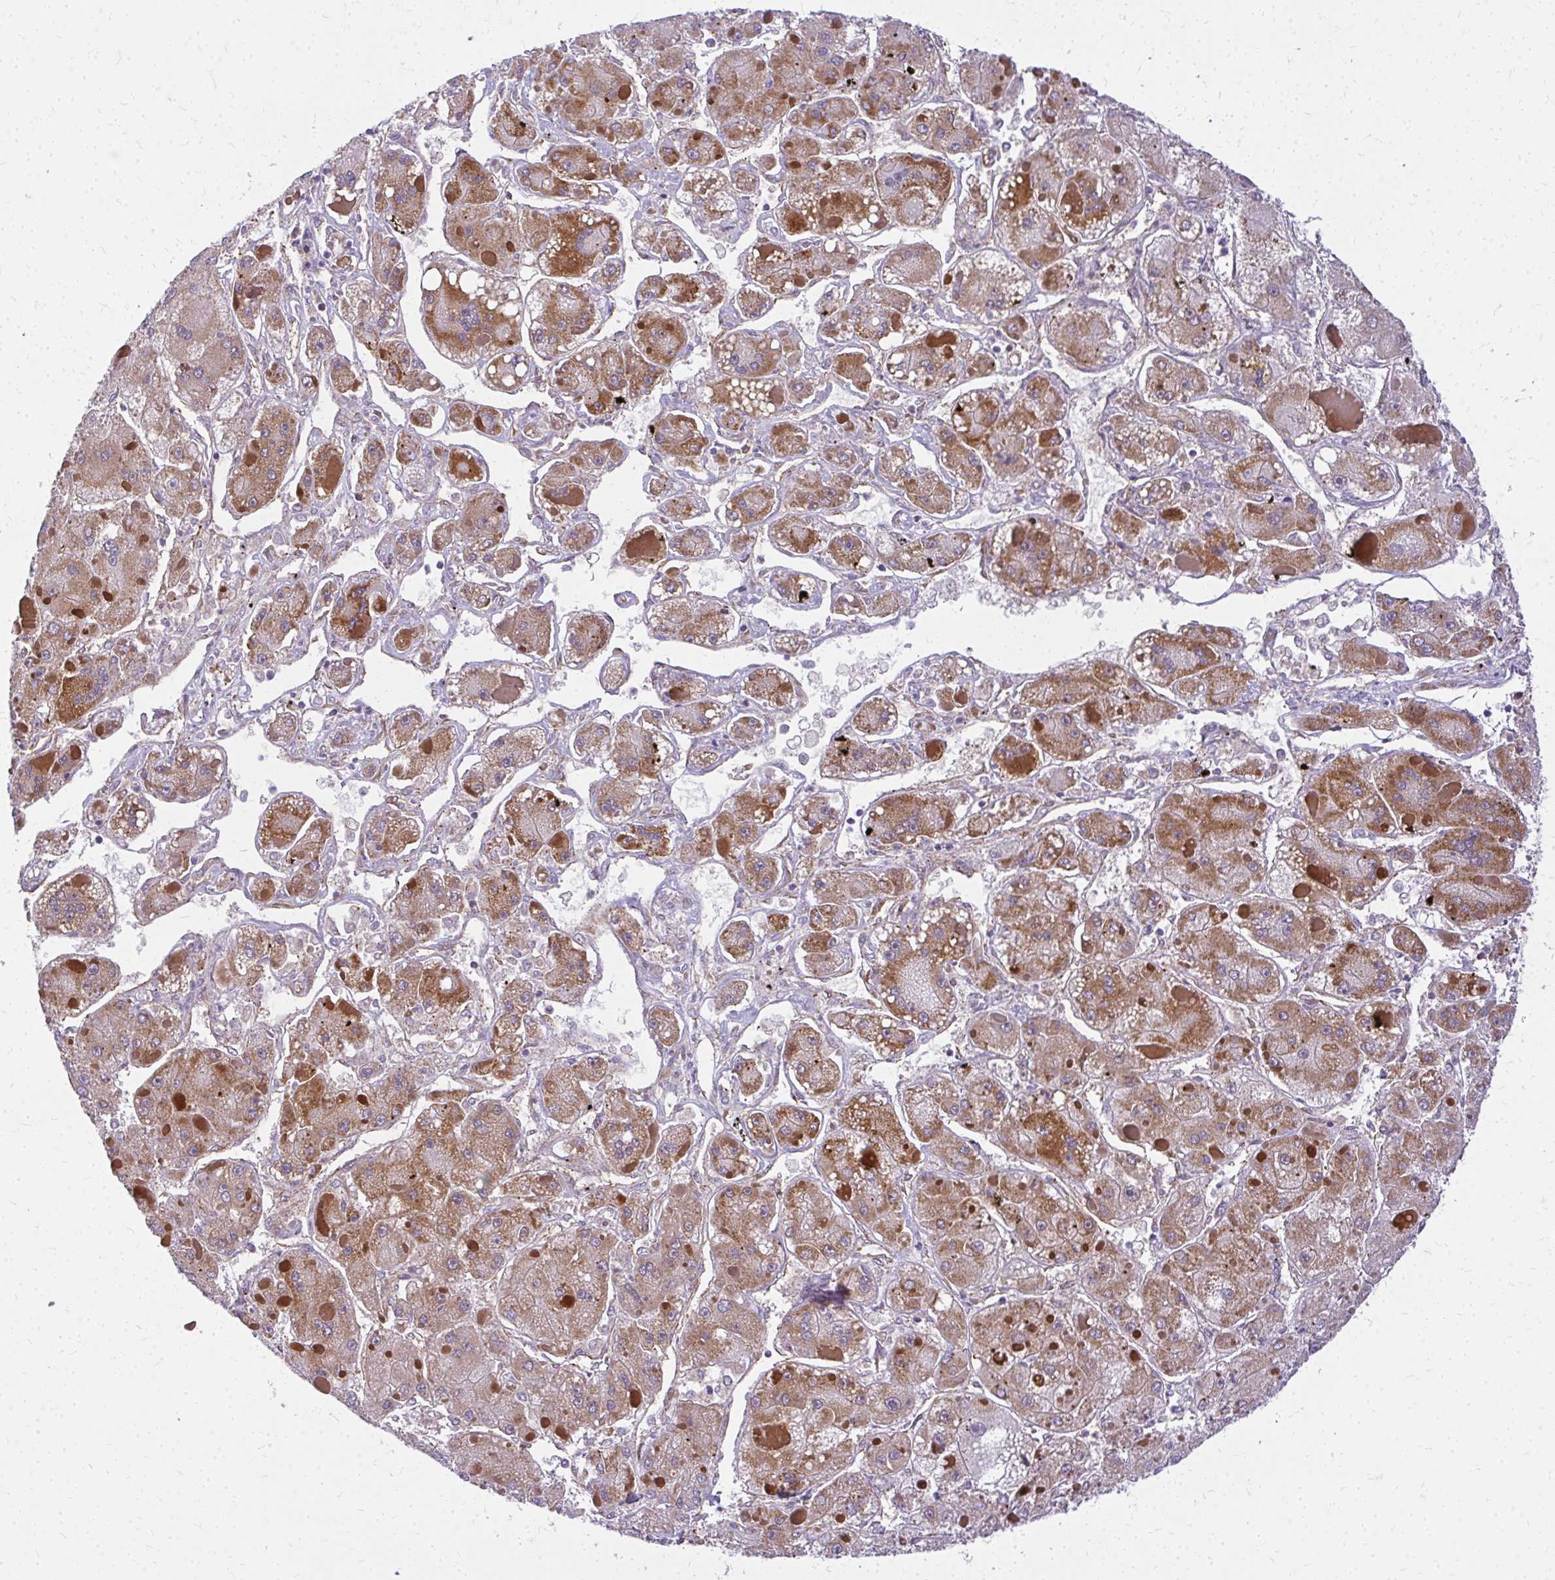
{"staining": {"intensity": "moderate", "quantity": "25%-75%", "location": "cytoplasmic/membranous"}, "tissue": "liver cancer", "cell_type": "Tumor cells", "image_type": "cancer", "snomed": [{"axis": "morphology", "description": "Carcinoma, Hepatocellular, NOS"}, {"axis": "topography", "description": "Liver"}], "caption": "Hepatocellular carcinoma (liver) stained with a protein marker demonstrates moderate staining in tumor cells.", "gene": "RSKR", "patient": {"sex": "female", "age": 73}}